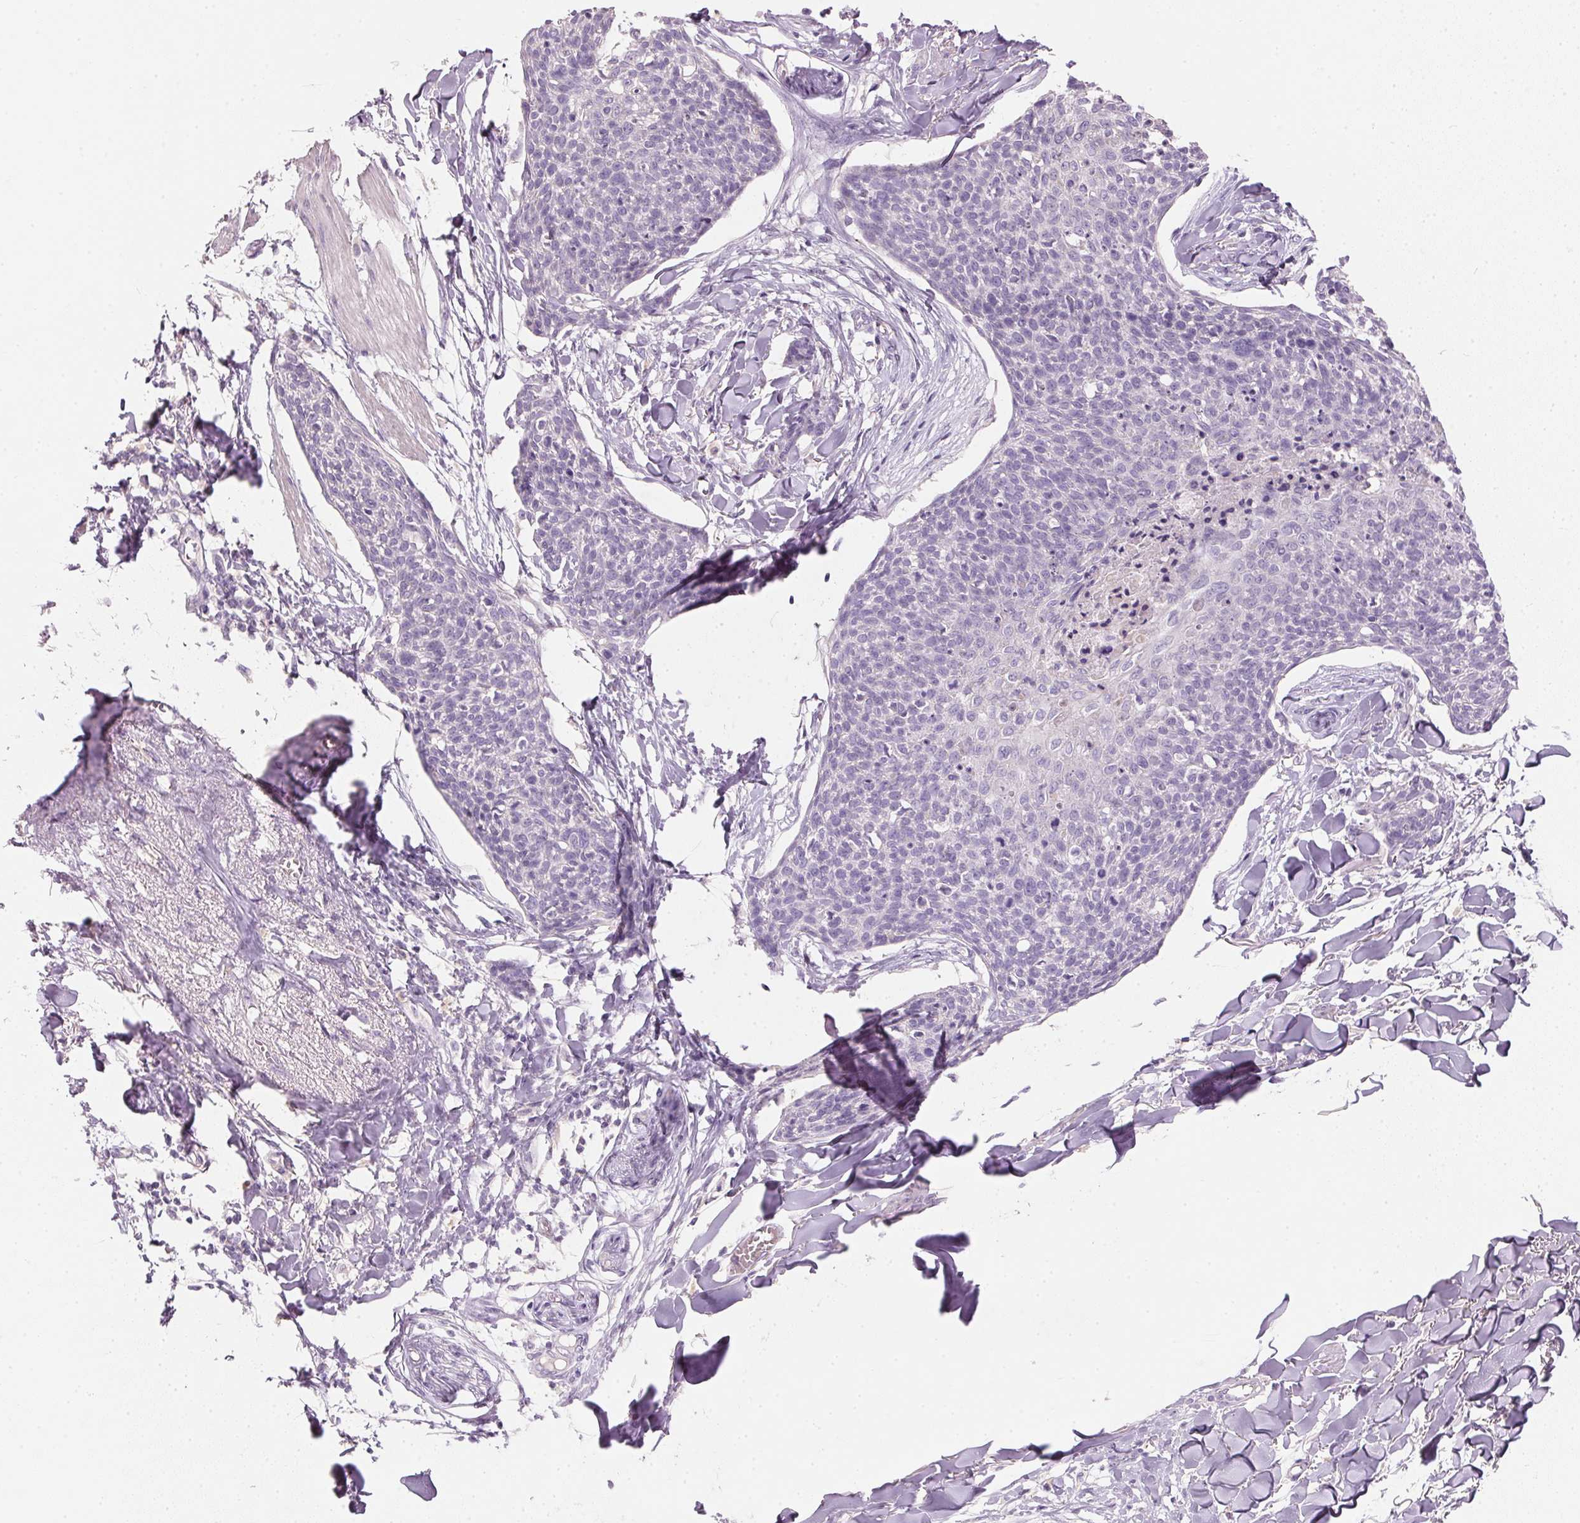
{"staining": {"intensity": "negative", "quantity": "none", "location": "none"}, "tissue": "skin cancer", "cell_type": "Tumor cells", "image_type": "cancer", "snomed": [{"axis": "morphology", "description": "Squamous cell carcinoma, NOS"}, {"axis": "topography", "description": "Skin"}, {"axis": "topography", "description": "Vulva"}], "caption": "Tumor cells show no significant protein staining in squamous cell carcinoma (skin).", "gene": "HSD17B1", "patient": {"sex": "female", "age": 75}}